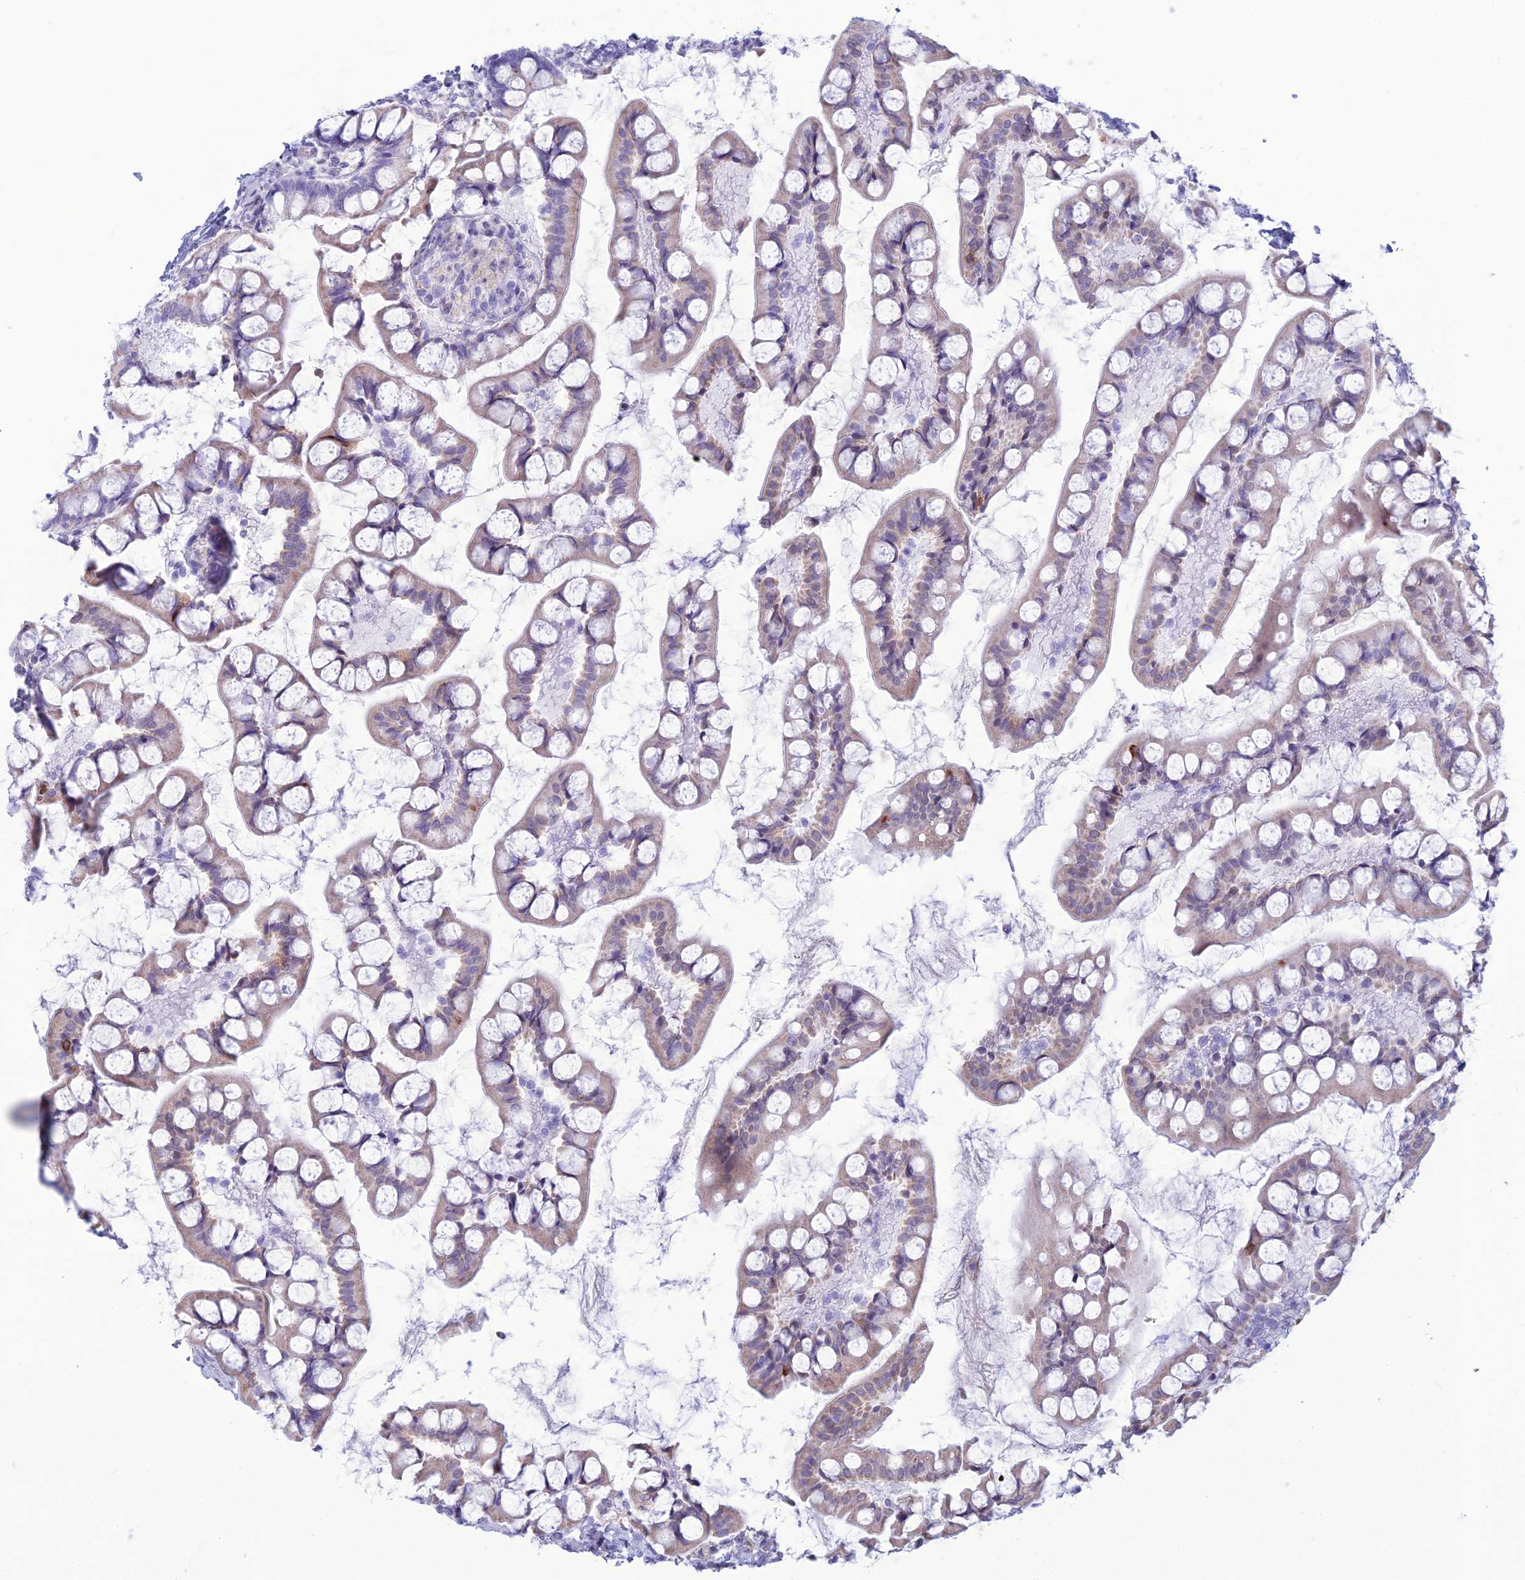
{"staining": {"intensity": "weak", "quantity": "<25%", "location": "cytoplasmic/membranous"}, "tissue": "small intestine", "cell_type": "Glandular cells", "image_type": "normal", "snomed": [{"axis": "morphology", "description": "Normal tissue, NOS"}, {"axis": "topography", "description": "Small intestine"}], "caption": "There is no significant expression in glandular cells of small intestine. The staining was performed using DAB to visualize the protein expression in brown, while the nuclei were stained in blue with hematoxylin (Magnification: 20x).", "gene": "CFAP210", "patient": {"sex": "male", "age": 52}}